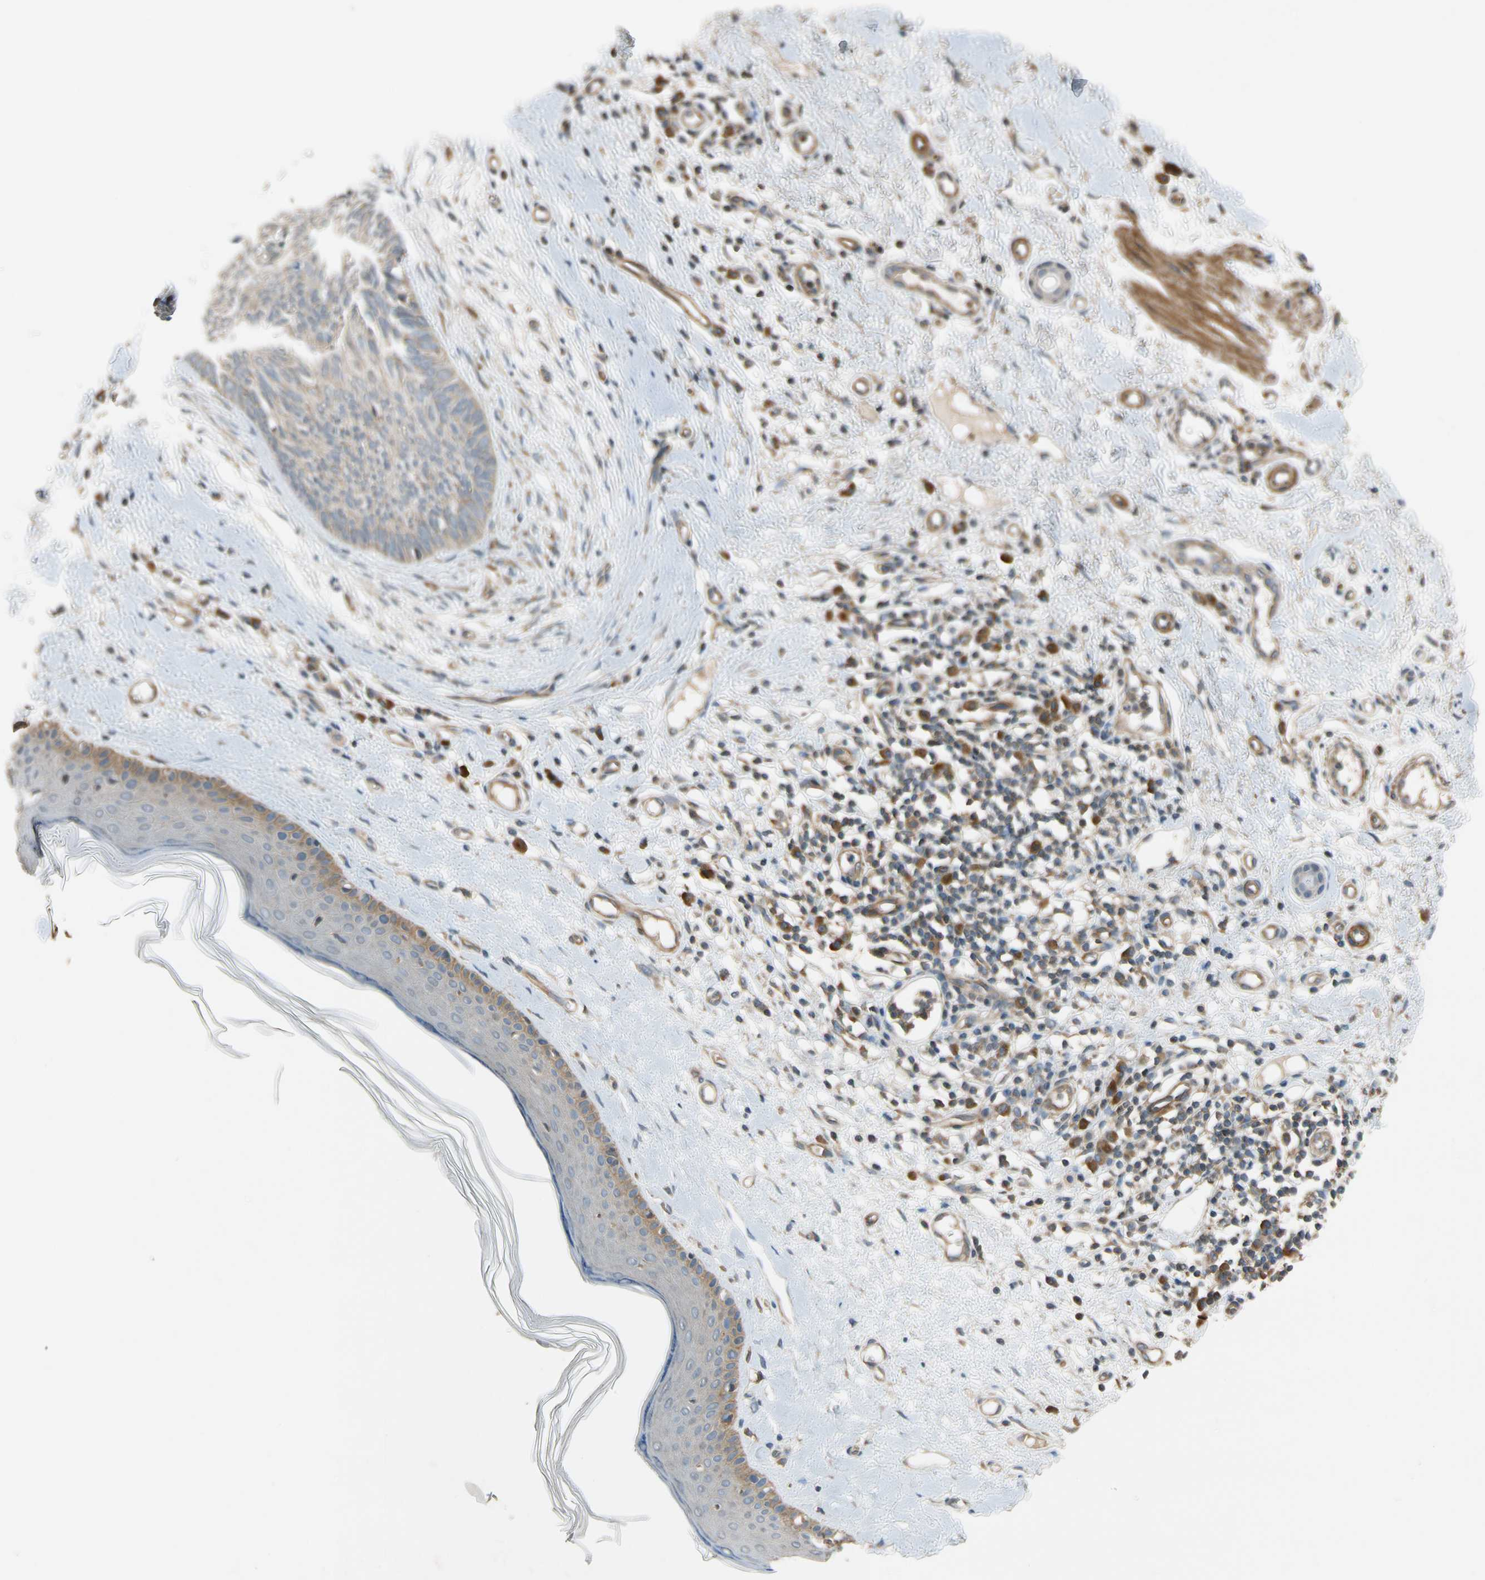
{"staining": {"intensity": "weak", "quantity": "<25%", "location": "cytoplasmic/membranous"}, "tissue": "skin cancer", "cell_type": "Tumor cells", "image_type": "cancer", "snomed": [{"axis": "morphology", "description": "Normal tissue, NOS"}, {"axis": "morphology", "description": "Basal cell carcinoma"}, {"axis": "topography", "description": "Skin"}], "caption": "Tumor cells show no significant protein expression in basal cell carcinoma (skin).", "gene": "MST1R", "patient": {"sex": "male", "age": 71}}